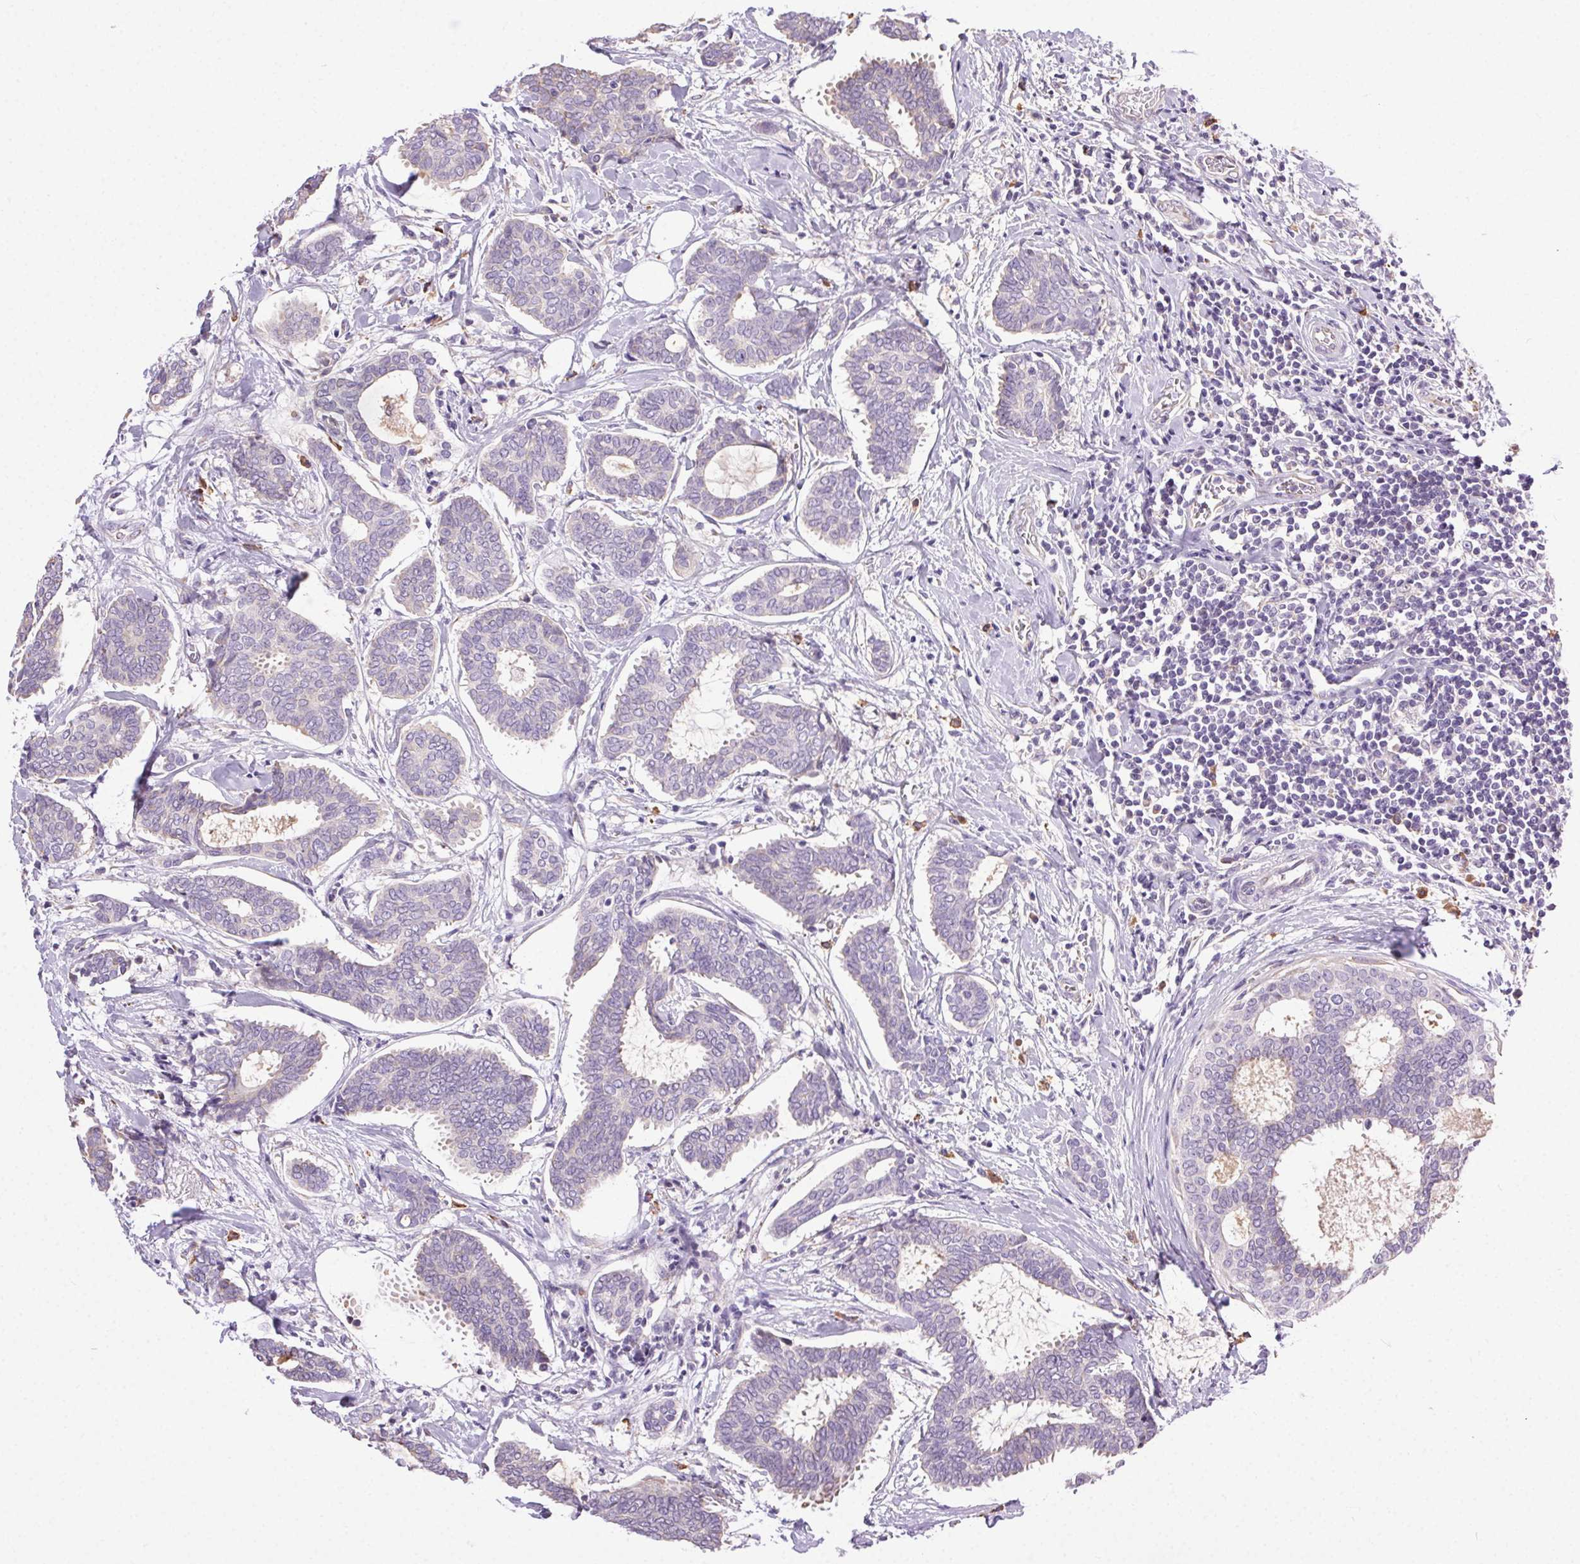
{"staining": {"intensity": "negative", "quantity": "none", "location": "none"}, "tissue": "breast cancer", "cell_type": "Tumor cells", "image_type": "cancer", "snomed": [{"axis": "morphology", "description": "Intraductal carcinoma, in situ"}, {"axis": "morphology", "description": "Duct carcinoma"}, {"axis": "morphology", "description": "Lobular carcinoma, in situ"}, {"axis": "topography", "description": "Breast"}], "caption": "Immunohistochemical staining of breast lobular carcinoma in situ reveals no significant staining in tumor cells.", "gene": "SNX31", "patient": {"sex": "female", "age": 44}}